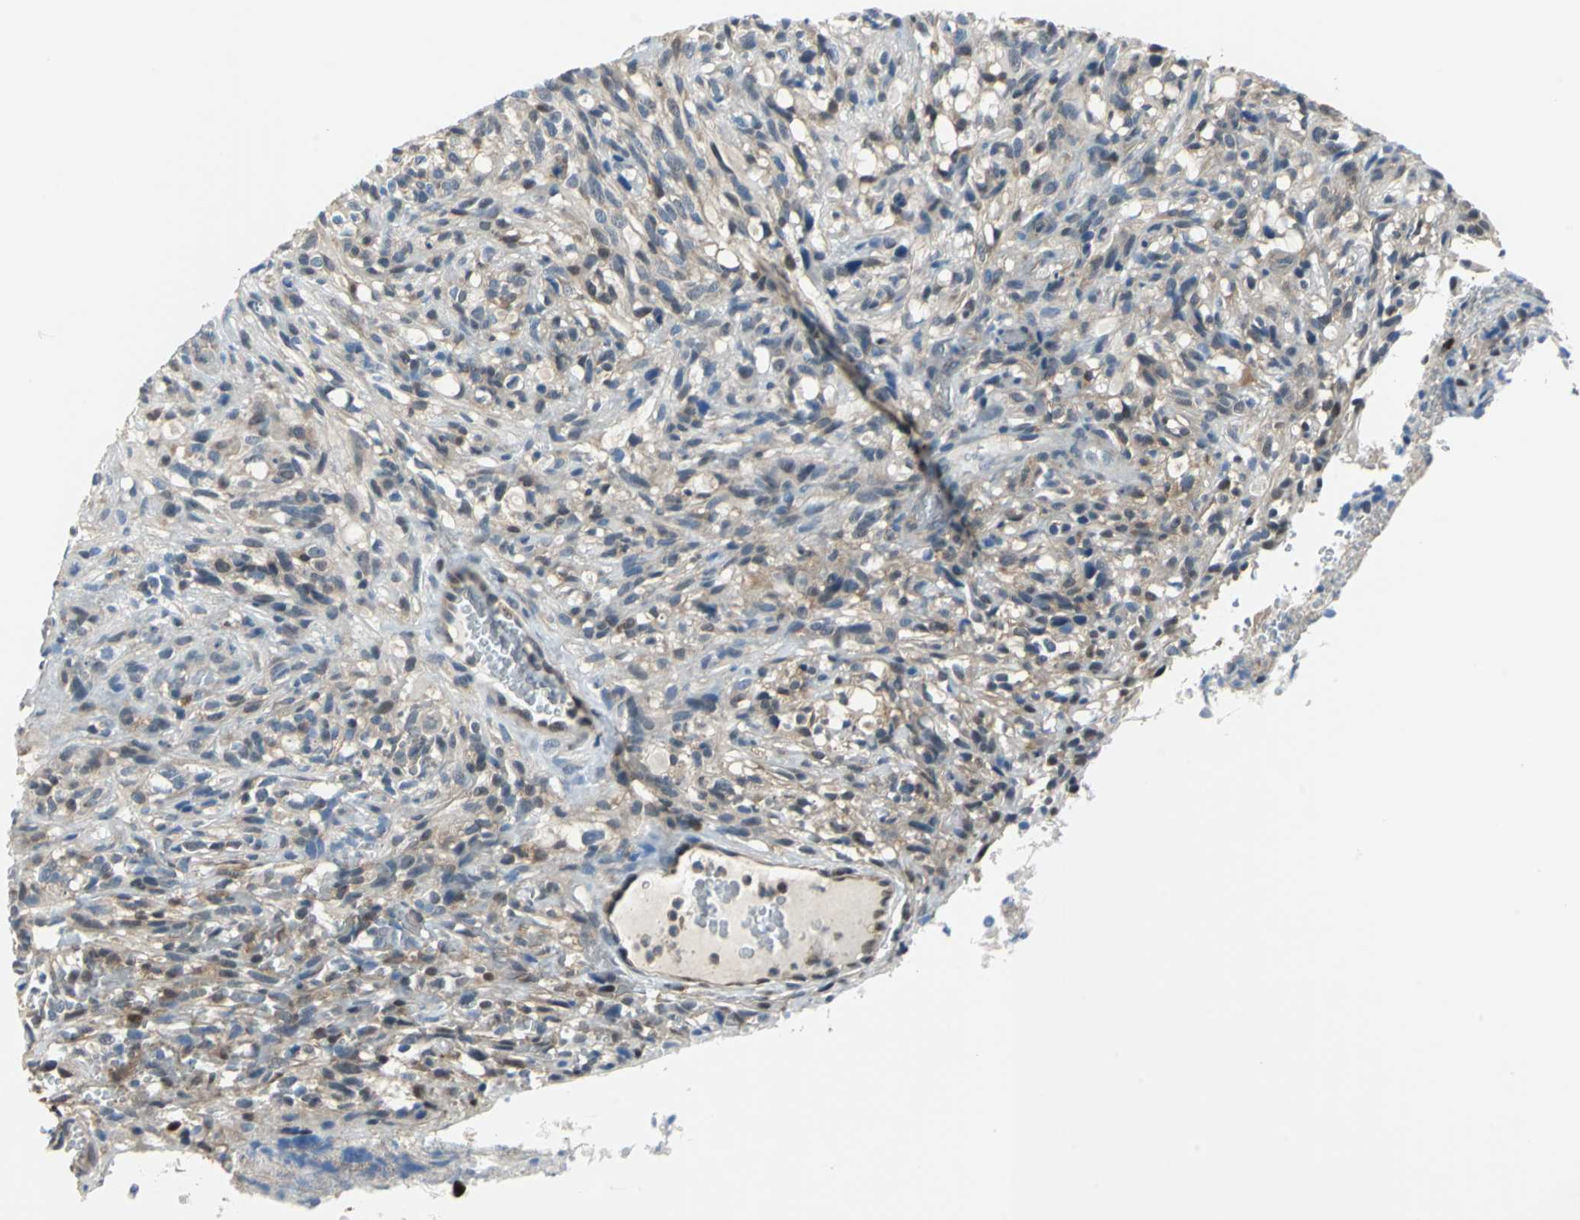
{"staining": {"intensity": "weak", "quantity": "25%-75%", "location": "cytoplasmic/membranous,nuclear"}, "tissue": "glioma", "cell_type": "Tumor cells", "image_type": "cancer", "snomed": [{"axis": "morphology", "description": "Normal tissue, NOS"}, {"axis": "morphology", "description": "Glioma, malignant, High grade"}, {"axis": "topography", "description": "Cerebral cortex"}], "caption": "High-grade glioma (malignant) stained for a protein (brown) demonstrates weak cytoplasmic/membranous and nuclear positive staining in approximately 25%-75% of tumor cells.", "gene": "PSME1", "patient": {"sex": "male", "age": 75}}